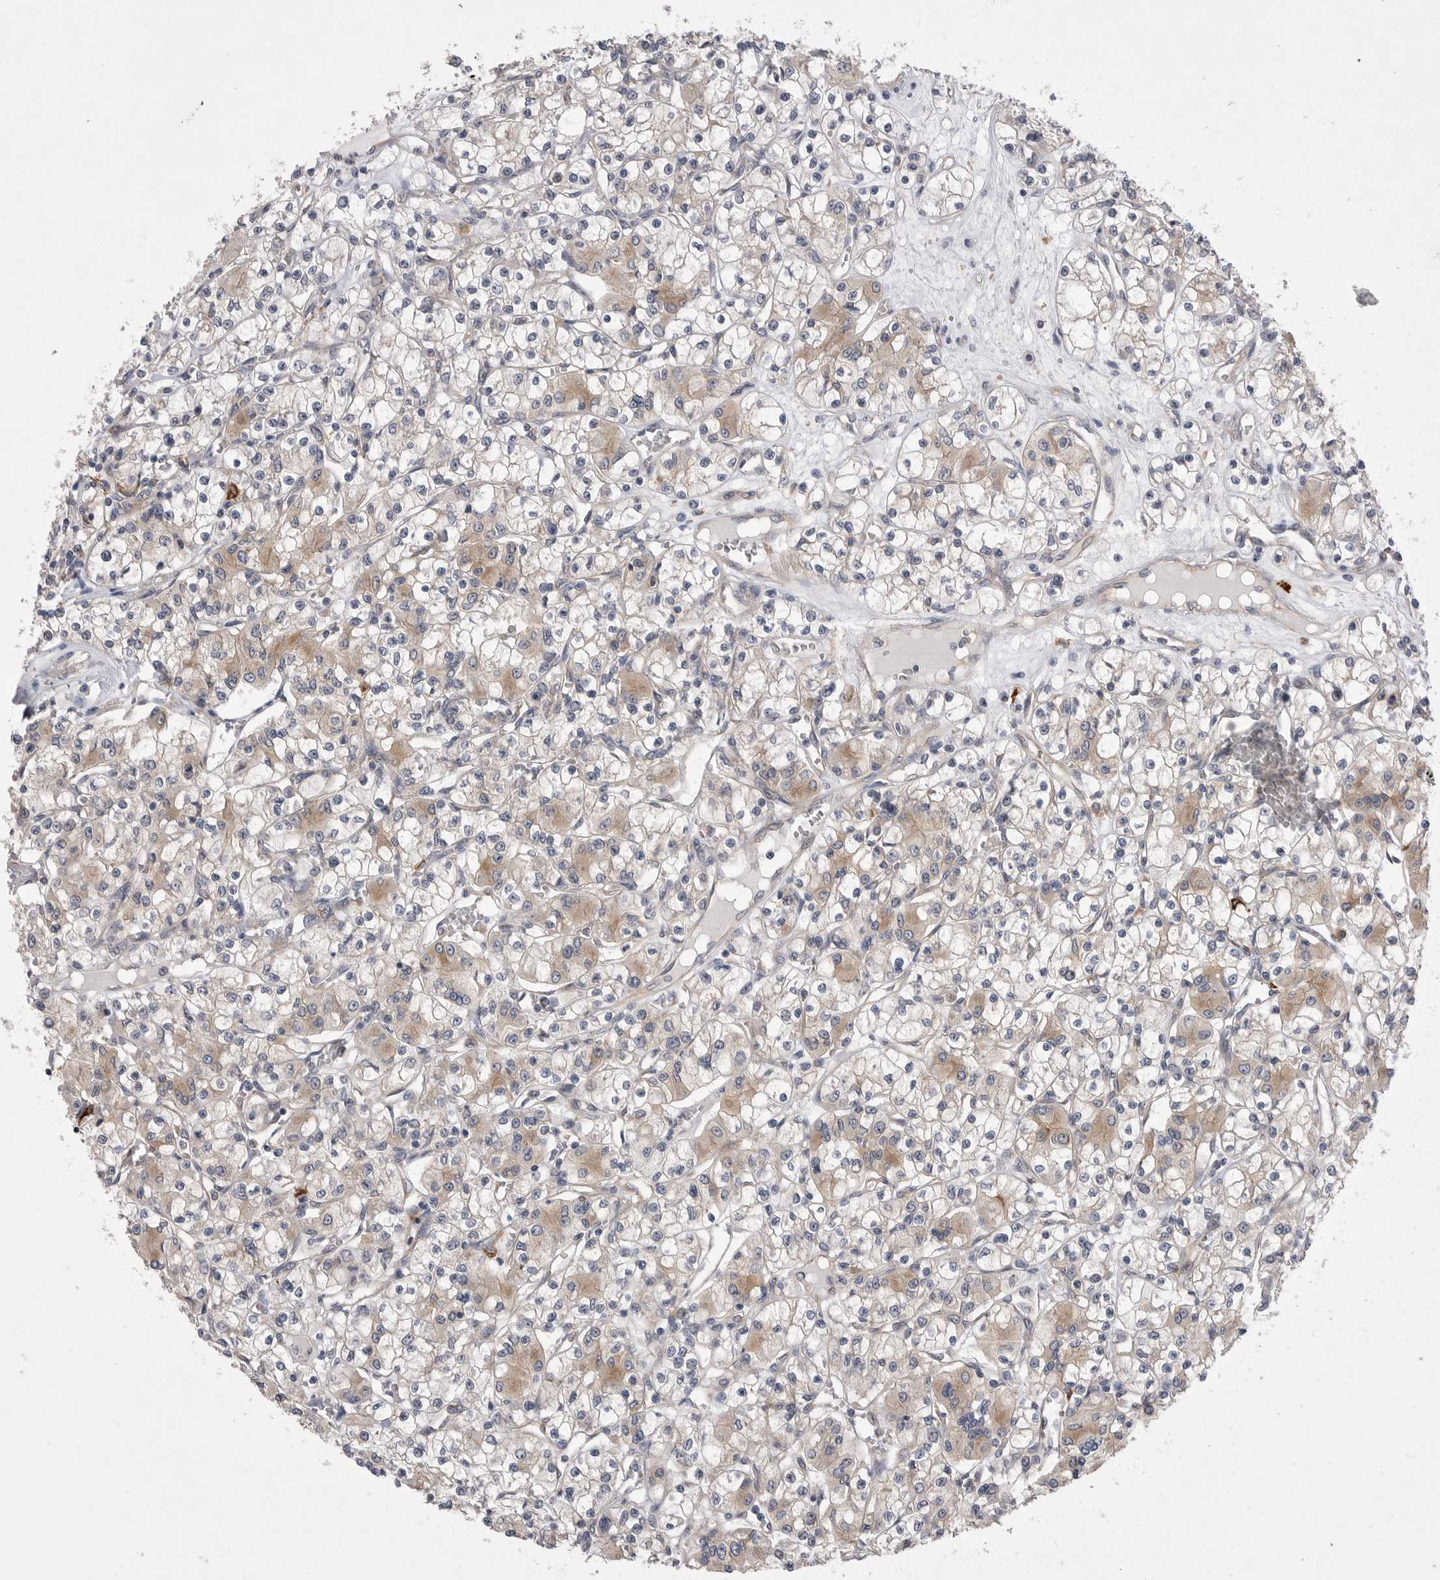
{"staining": {"intensity": "weak", "quantity": "25%-75%", "location": "cytoplasmic/membranous"}, "tissue": "renal cancer", "cell_type": "Tumor cells", "image_type": "cancer", "snomed": [{"axis": "morphology", "description": "Adenocarcinoma, NOS"}, {"axis": "topography", "description": "Kidney"}], "caption": "Approximately 25%-75% of tumor cells in human renal cancer display weak cytoplasmic/membranous protein positivity as visualized by brown immunohistochemical staining.", "gene": "VAC14", "patient": {"sex": "female", "age": 59}}